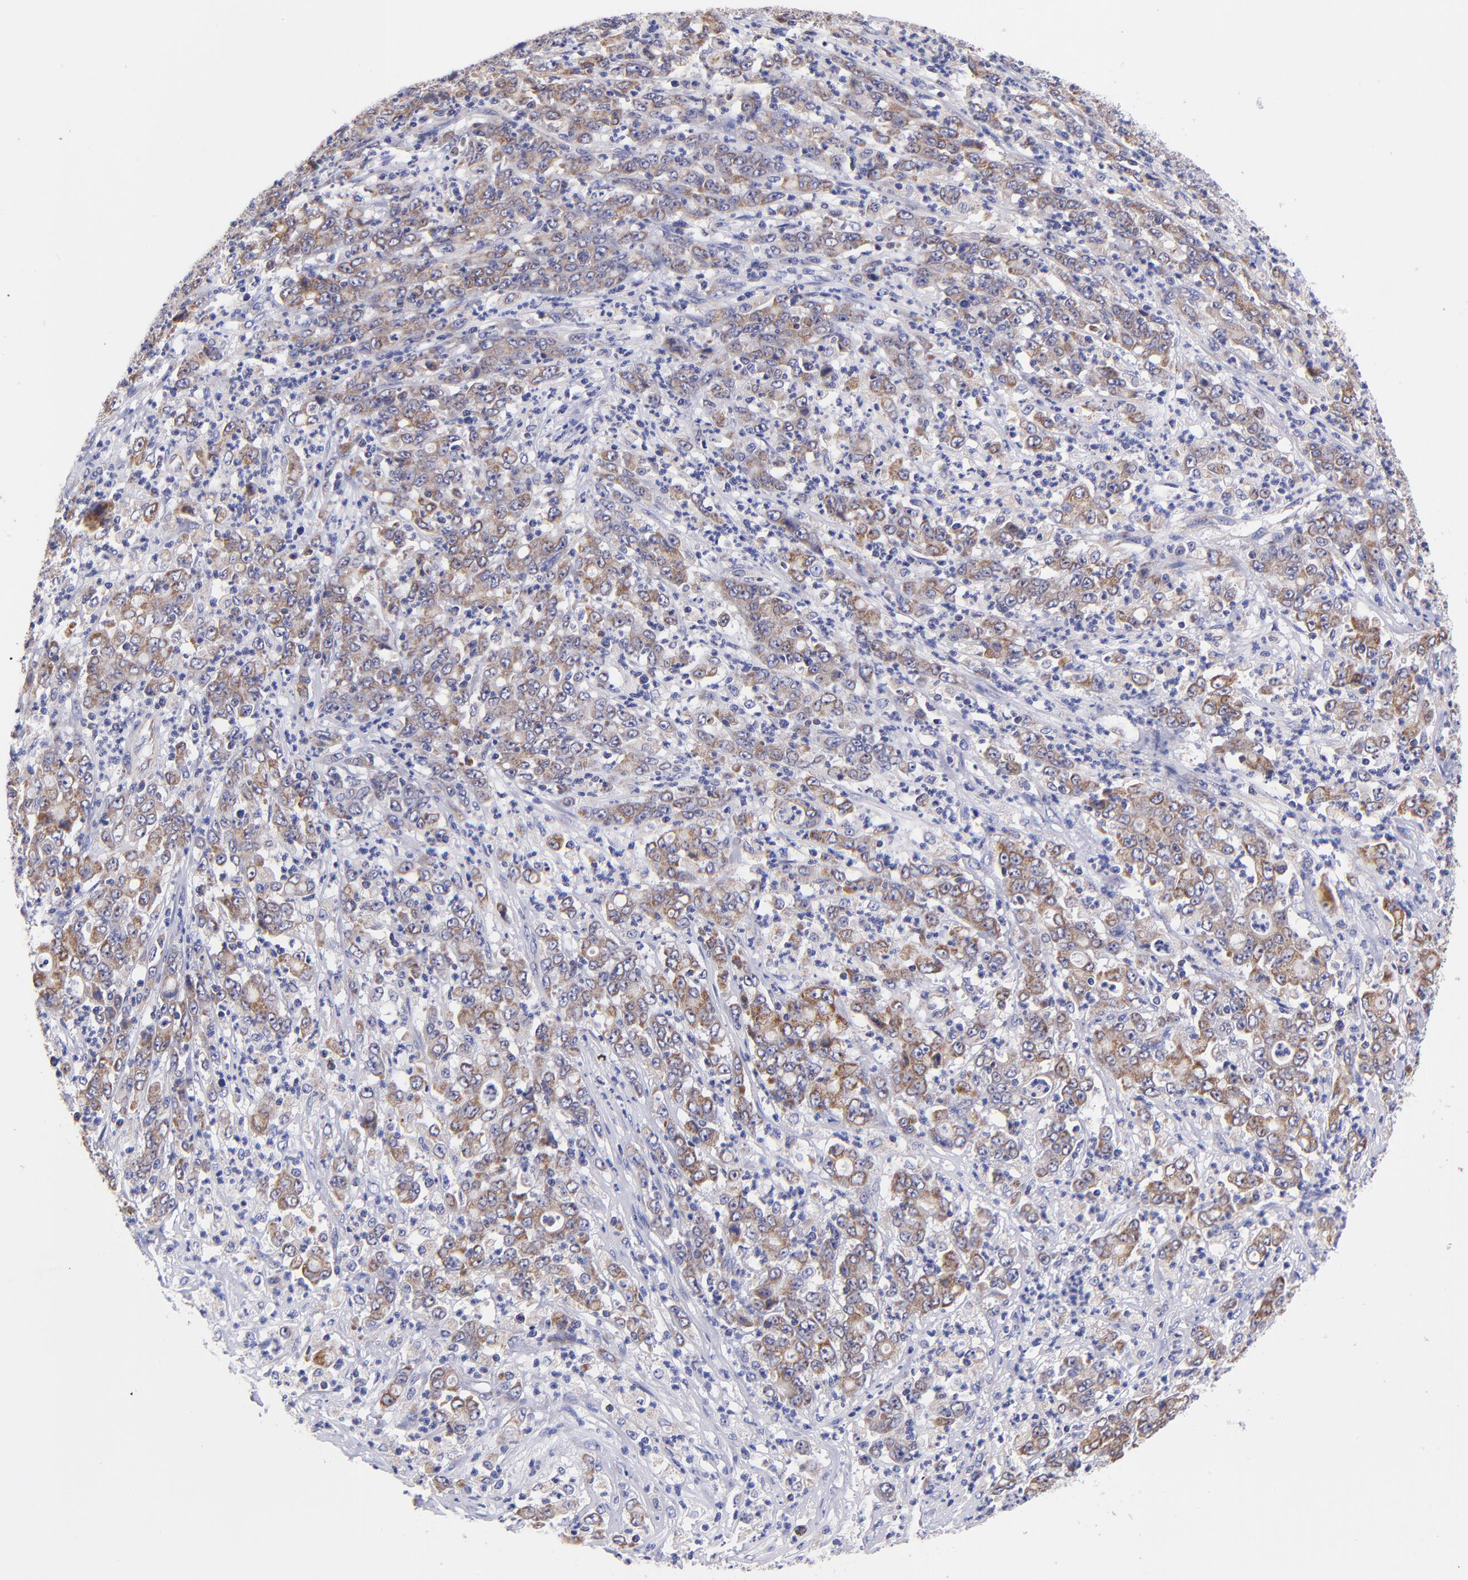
{"staining": {"intensity": "moderate", "quantity": ">75%", "location": "cytoplasmic/membranous"}, "tissue": "stomach cancer", "cell_type": "Tumor cells", "image_type": "cancer", "snomed": [{"axis": "morphology", "description": "Adenocarcinoma, NOS"}, {"axis": "topography", "description": "Stomach, lower"}], "caption": "Moderate cytoplasmic/membranous positivity is seen in about >75% of tumor cells in stomach cancer (adenocarcinoma).", "gene": "NDUFB7", "patient": {"sex": "female", "age": 71}}